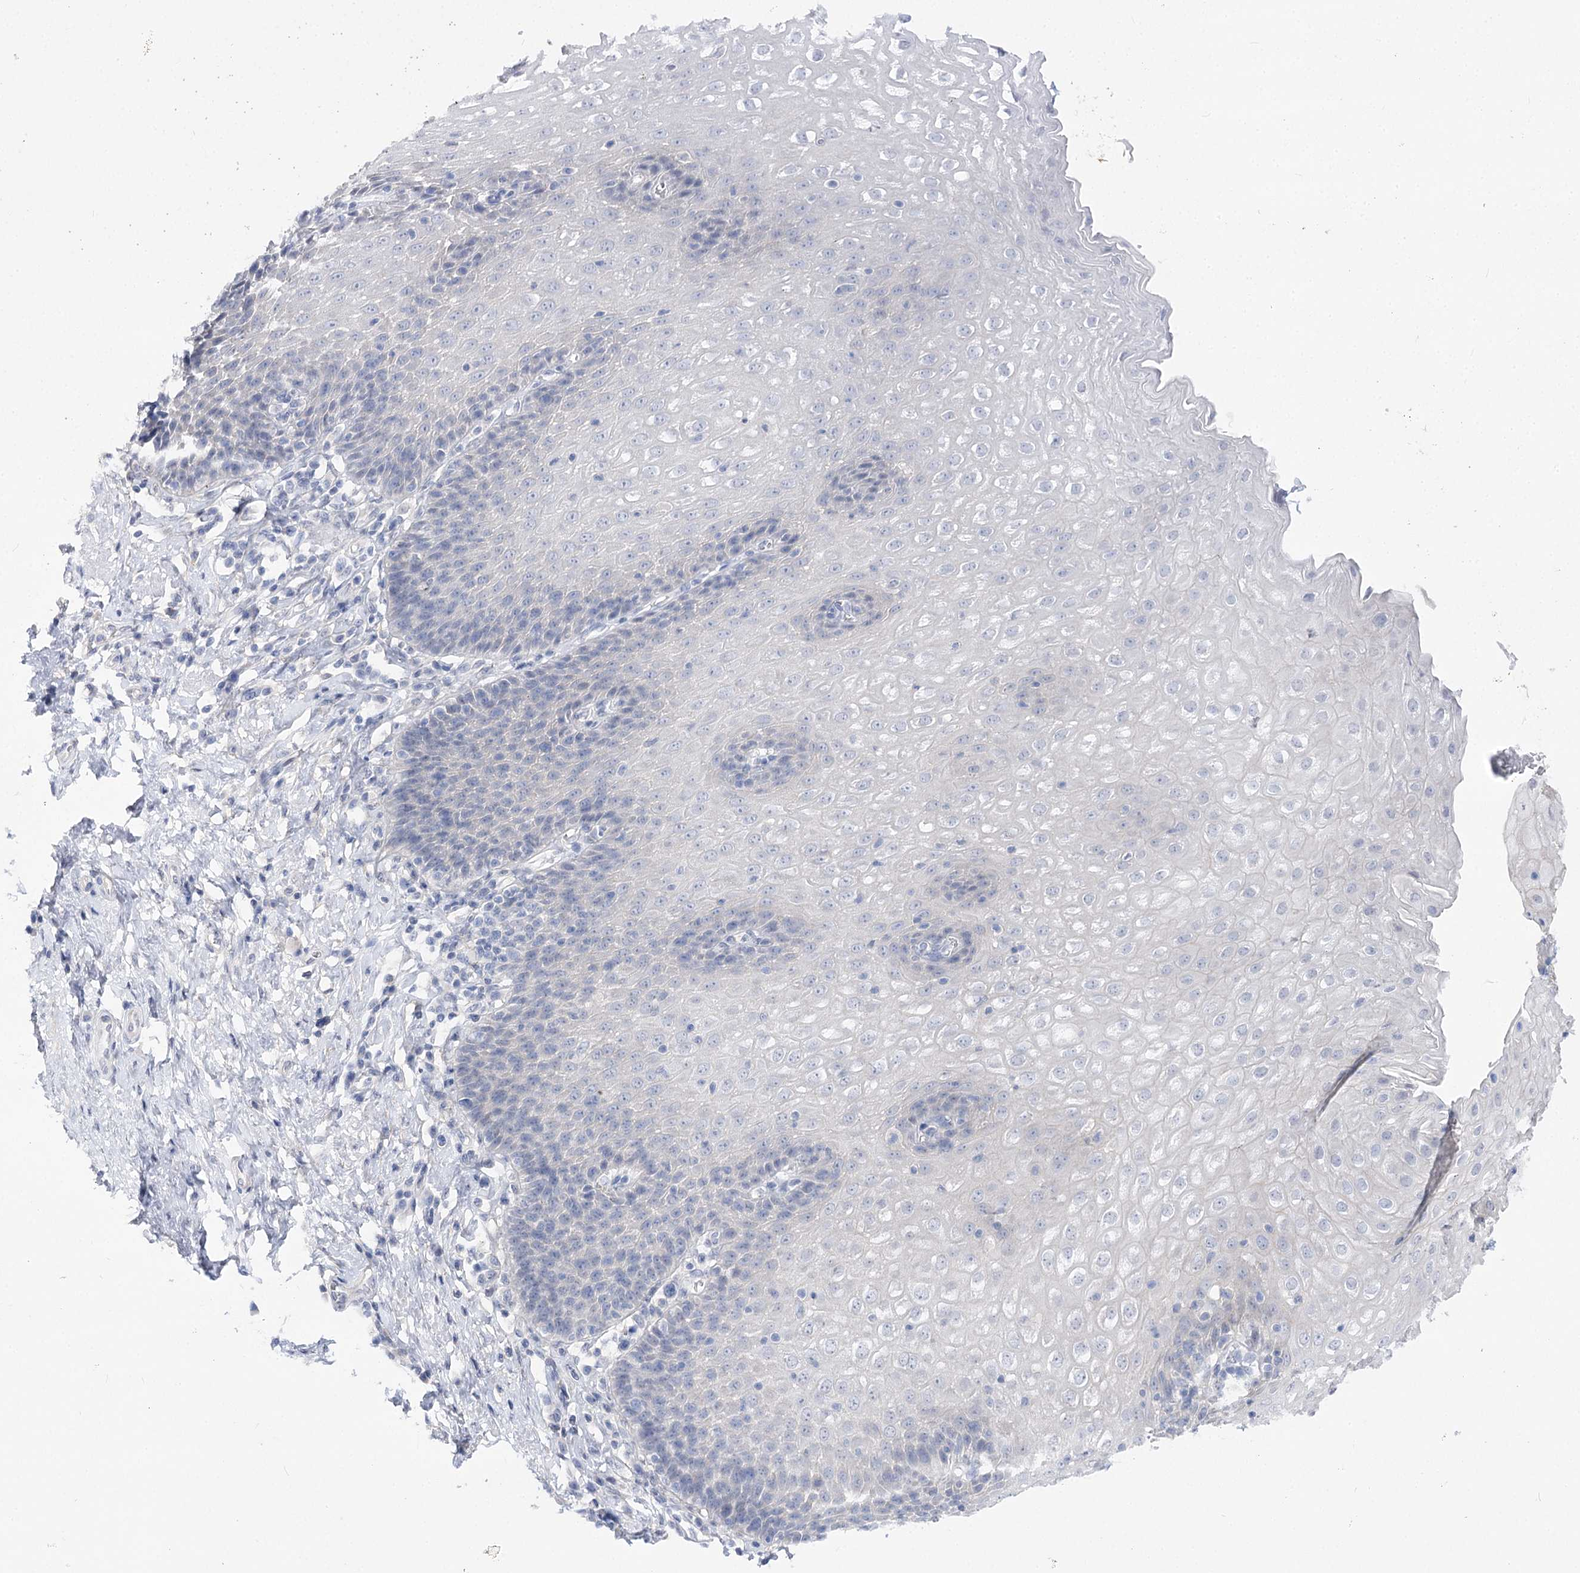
{"staining": {"intensity": "negative", "quantity": "none", "location": "none"}, "tissue": "esophagus", "cell_type": "Squamous epithelial cells", "image_type": "normal", "snomed": [{"axis": "morphology", "description": "Normal tissue, NOS"}, {"axis": "topography", "description": "Esophagus"}], "caption": "There is no significant positivity in squamous epithelial cells of esophagus. (Stains: DAB immunohistochemistry (IHC) with hematoxylin counter stain, Microscopy: brightfield microscopy at high magnification).", "gene": "ATP10B", "patient": {"sex": "female", "age": 61}}